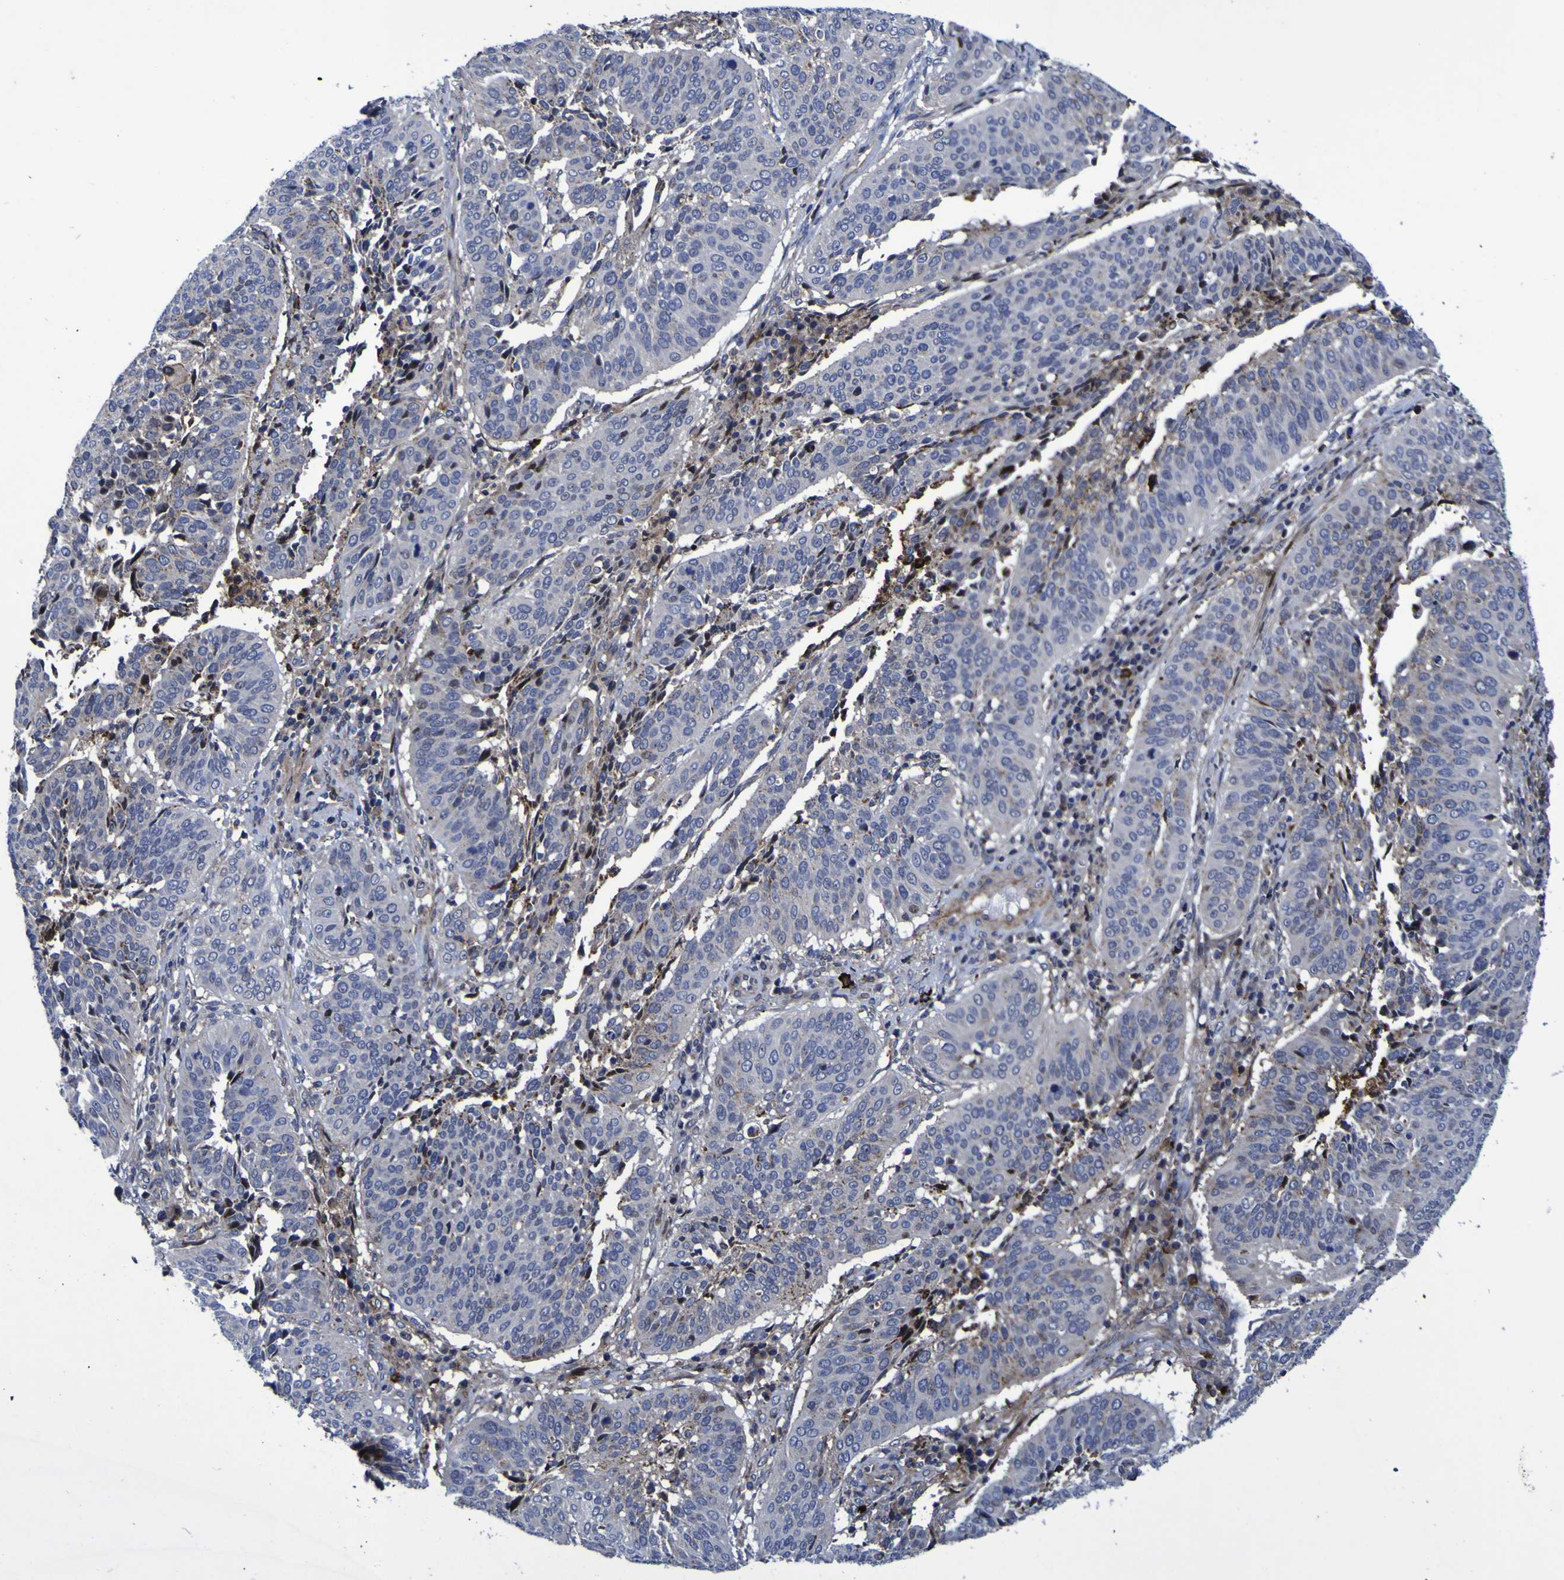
{"staining": {"intensity": "moderate", "quantity": "<25%", "location": "cytoplasmic/membranous"}, "tissue": "cervical cancer", "cell_type": "Tumor cells", "image_type": "cancer", "snomed": [{"axis": "morphology", "description": "Normal tissue, NOS"}, {"axis": "morphology", "description": "Squamous cell carcinoma, NOS"}, {"axis": "topography", "description": "Cervix"}], "caption": "Brown immunohistochemical staining in human squamous cell carcinoma (cervical) demonstrates moderate cytoplasmic/membranous expression in about <25% of tumor cells.", "gene": "MGLL", "patient": {"sex": "female", "age": 39}}